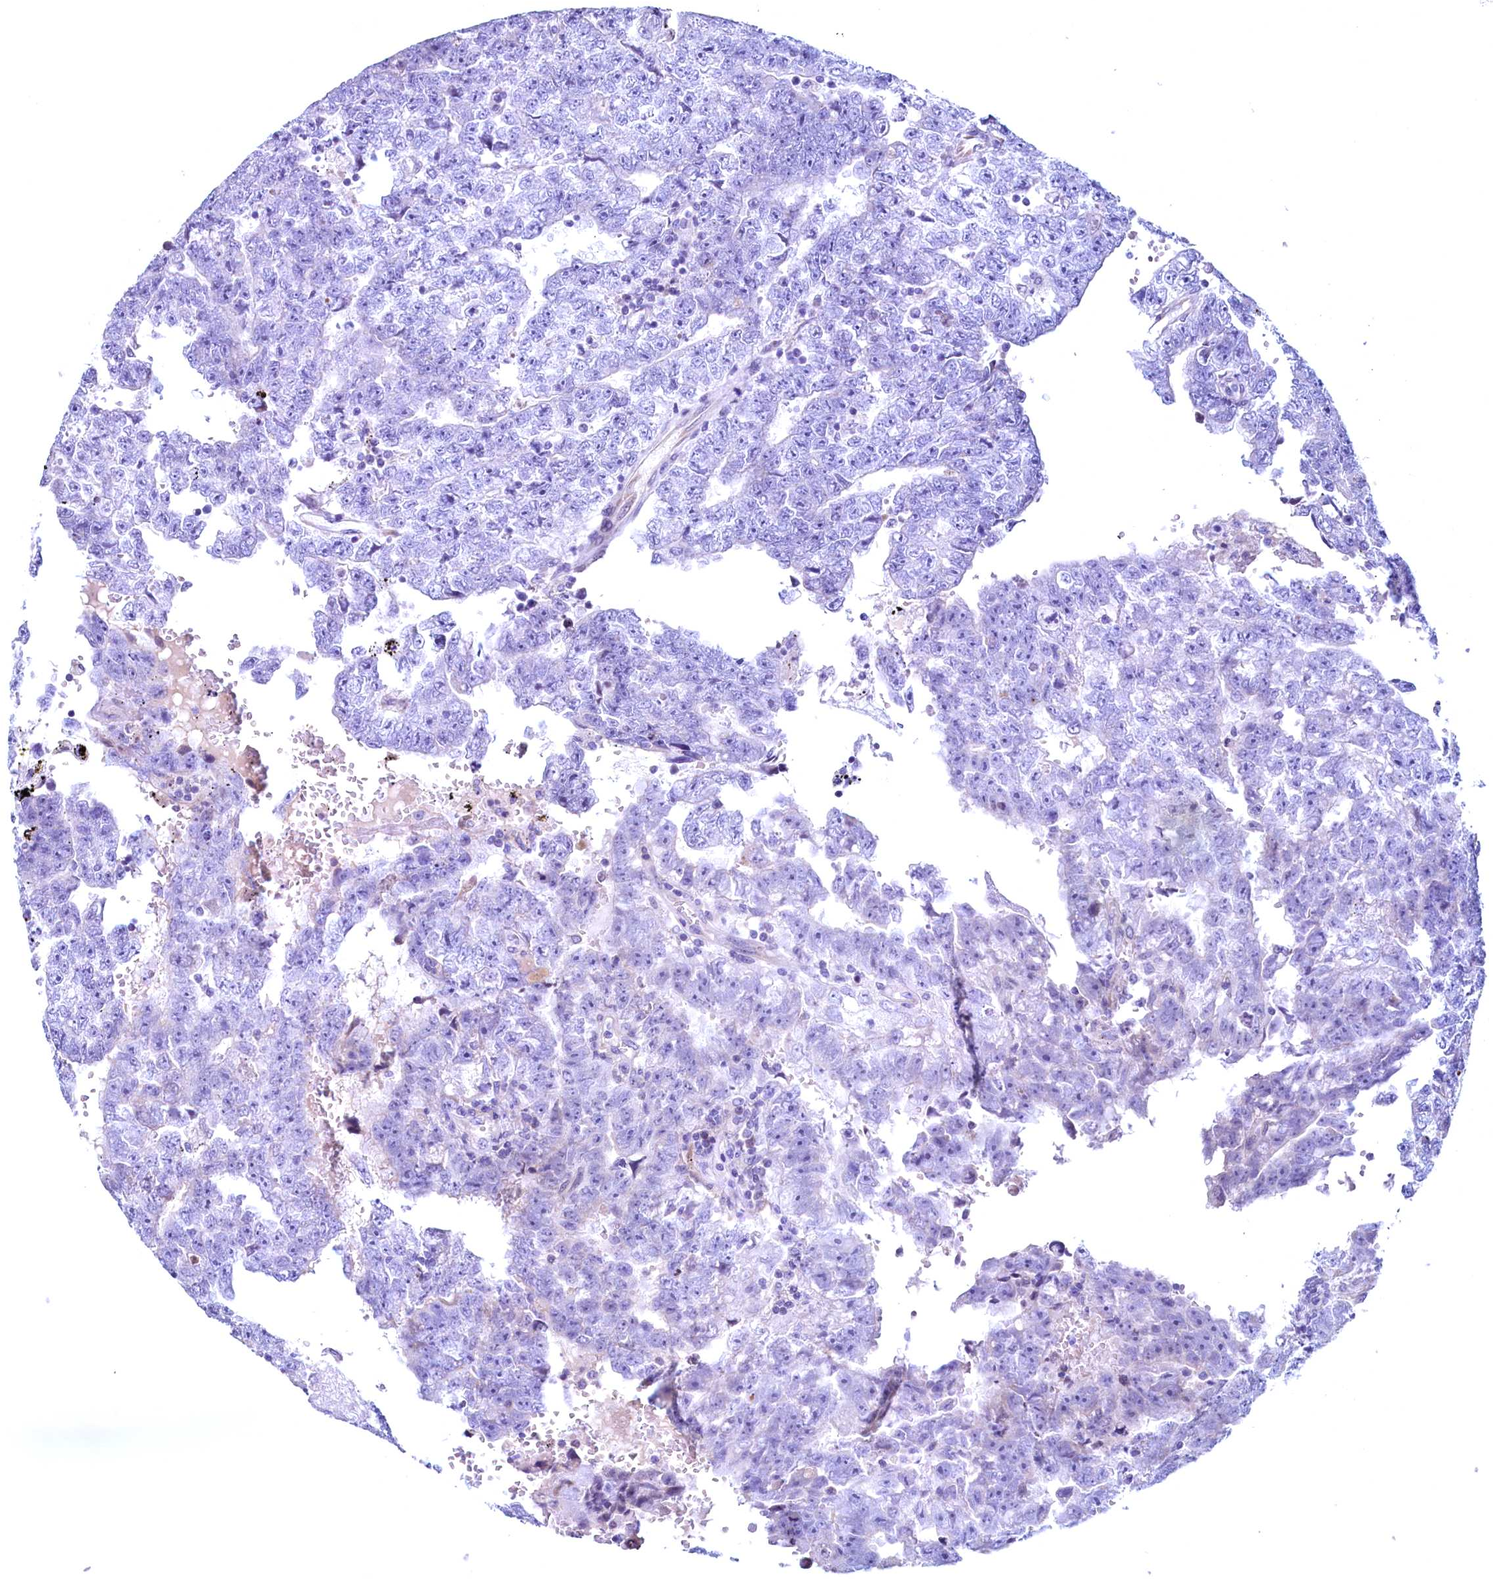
{"staining": {"intensity": "negative", "quantity": "none", "location": "none"}, "tissue": "testis cancer", "cell_type": "Tumor cells", "image_type": "cancer", "snomed": [{"axis": "morphology", "description": "Carcinoma, Embryonal, NOS"}, {"axis": "topography", "description": "Testis"}], "caption": "Tumor cells are negative for protein expression in human testis embryonal carcinoma.", "gene": "MAP1LC3A", "patient": {"sex": "male", "age": 25}}